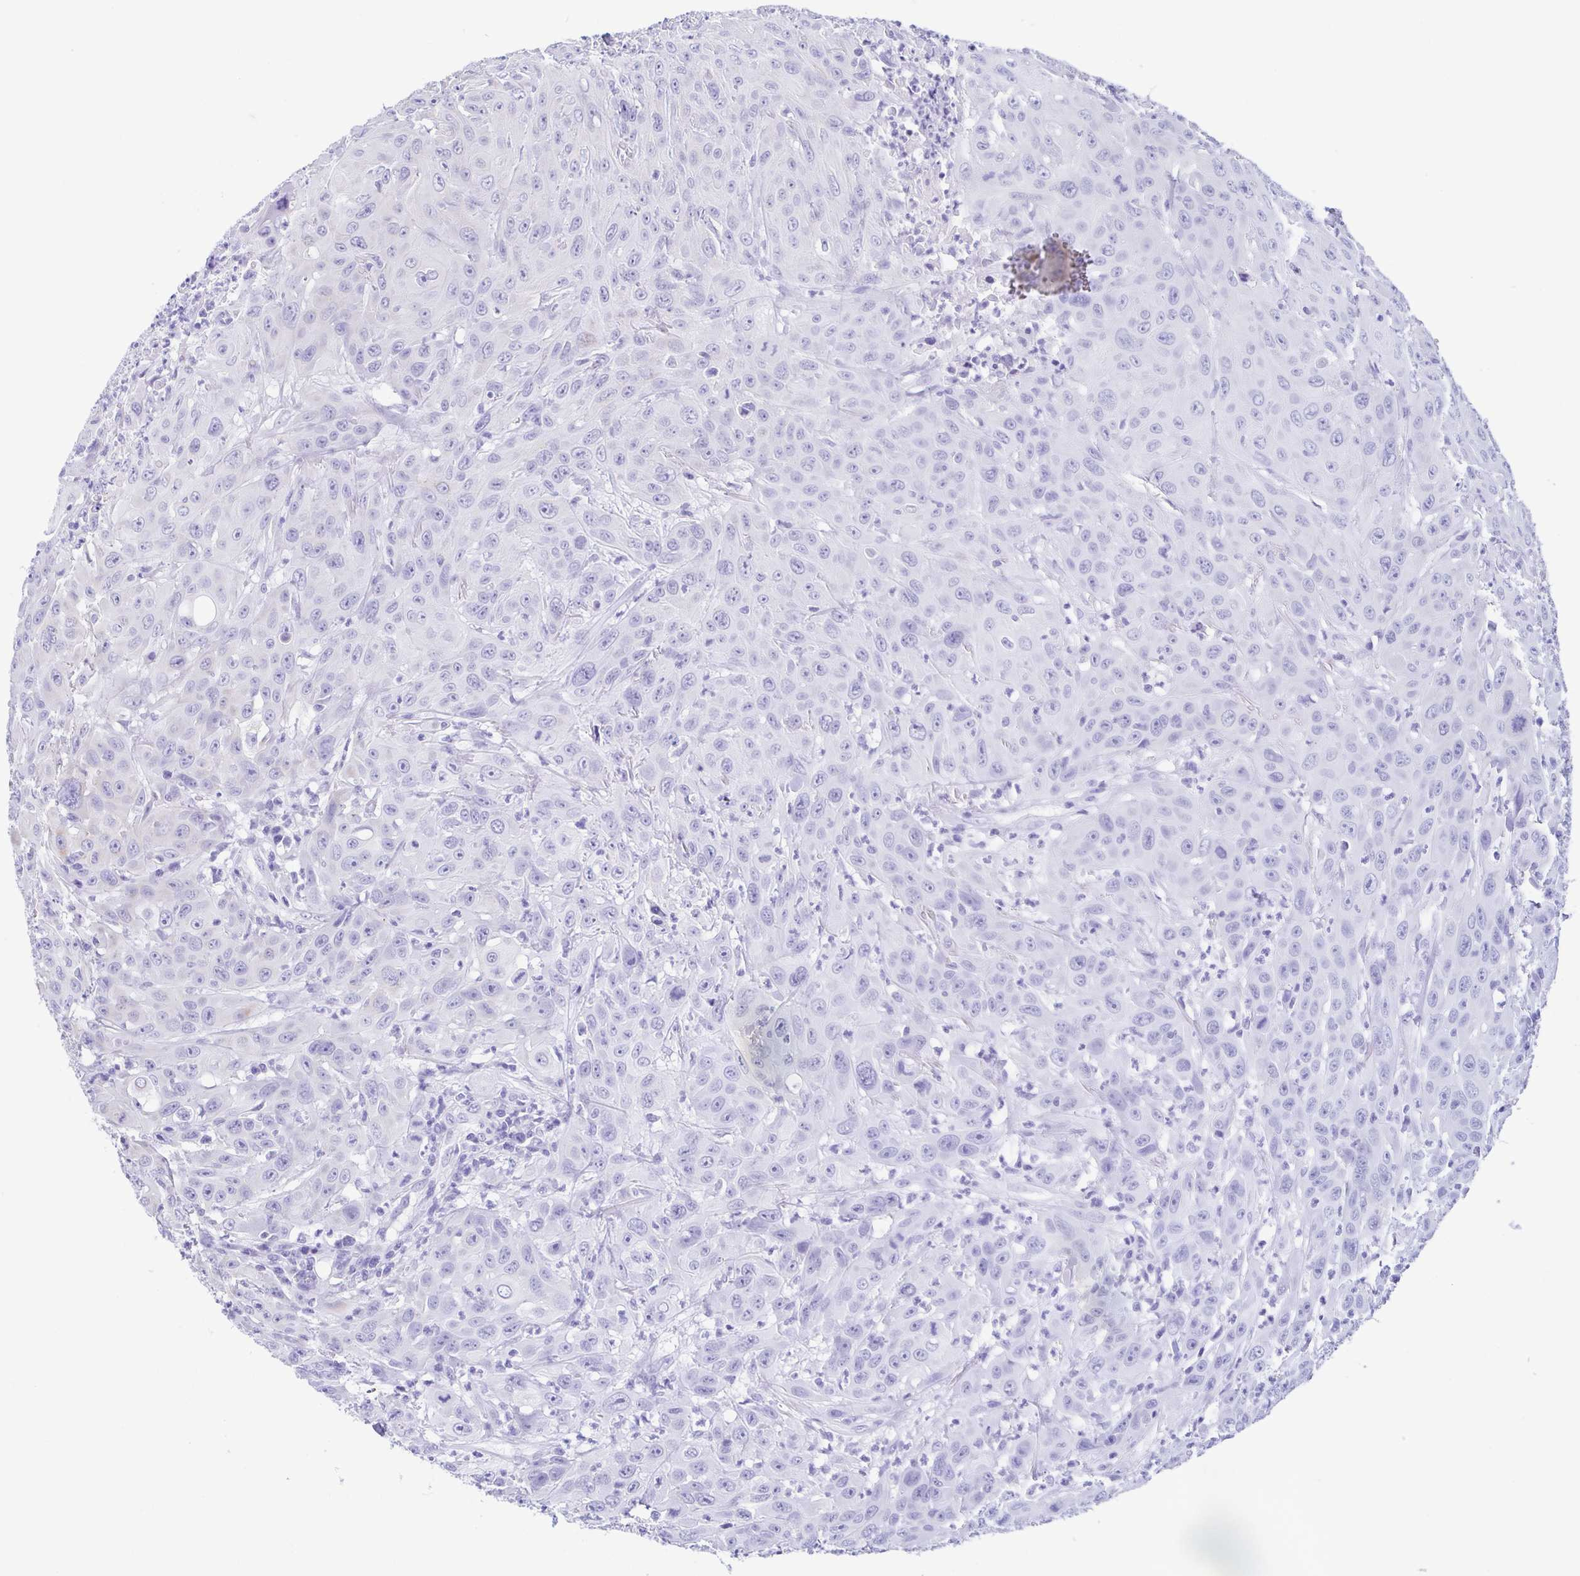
{"staining": {"intensity": "weak", "quantity": "<25%", "location": "cytoplasmic/membranous"}, "tissue": "head and neck cancer", "cell_type": "Tumor cells", "image_type": "cancer", "snomed": [{"axis": "morphology", "description": "Squamous cell carcinoma, NOS"}, {"axis": "topography", "description": "Skin"}, {"axis": "topography", "description": "Head-Neck"}], "caption": "Protein analysis of head and neck squamous cell carcinoma reveals no significant positivity in tumor cells.", "gene": "GINM1", "patient": {"sex": "male", "age": 80}}